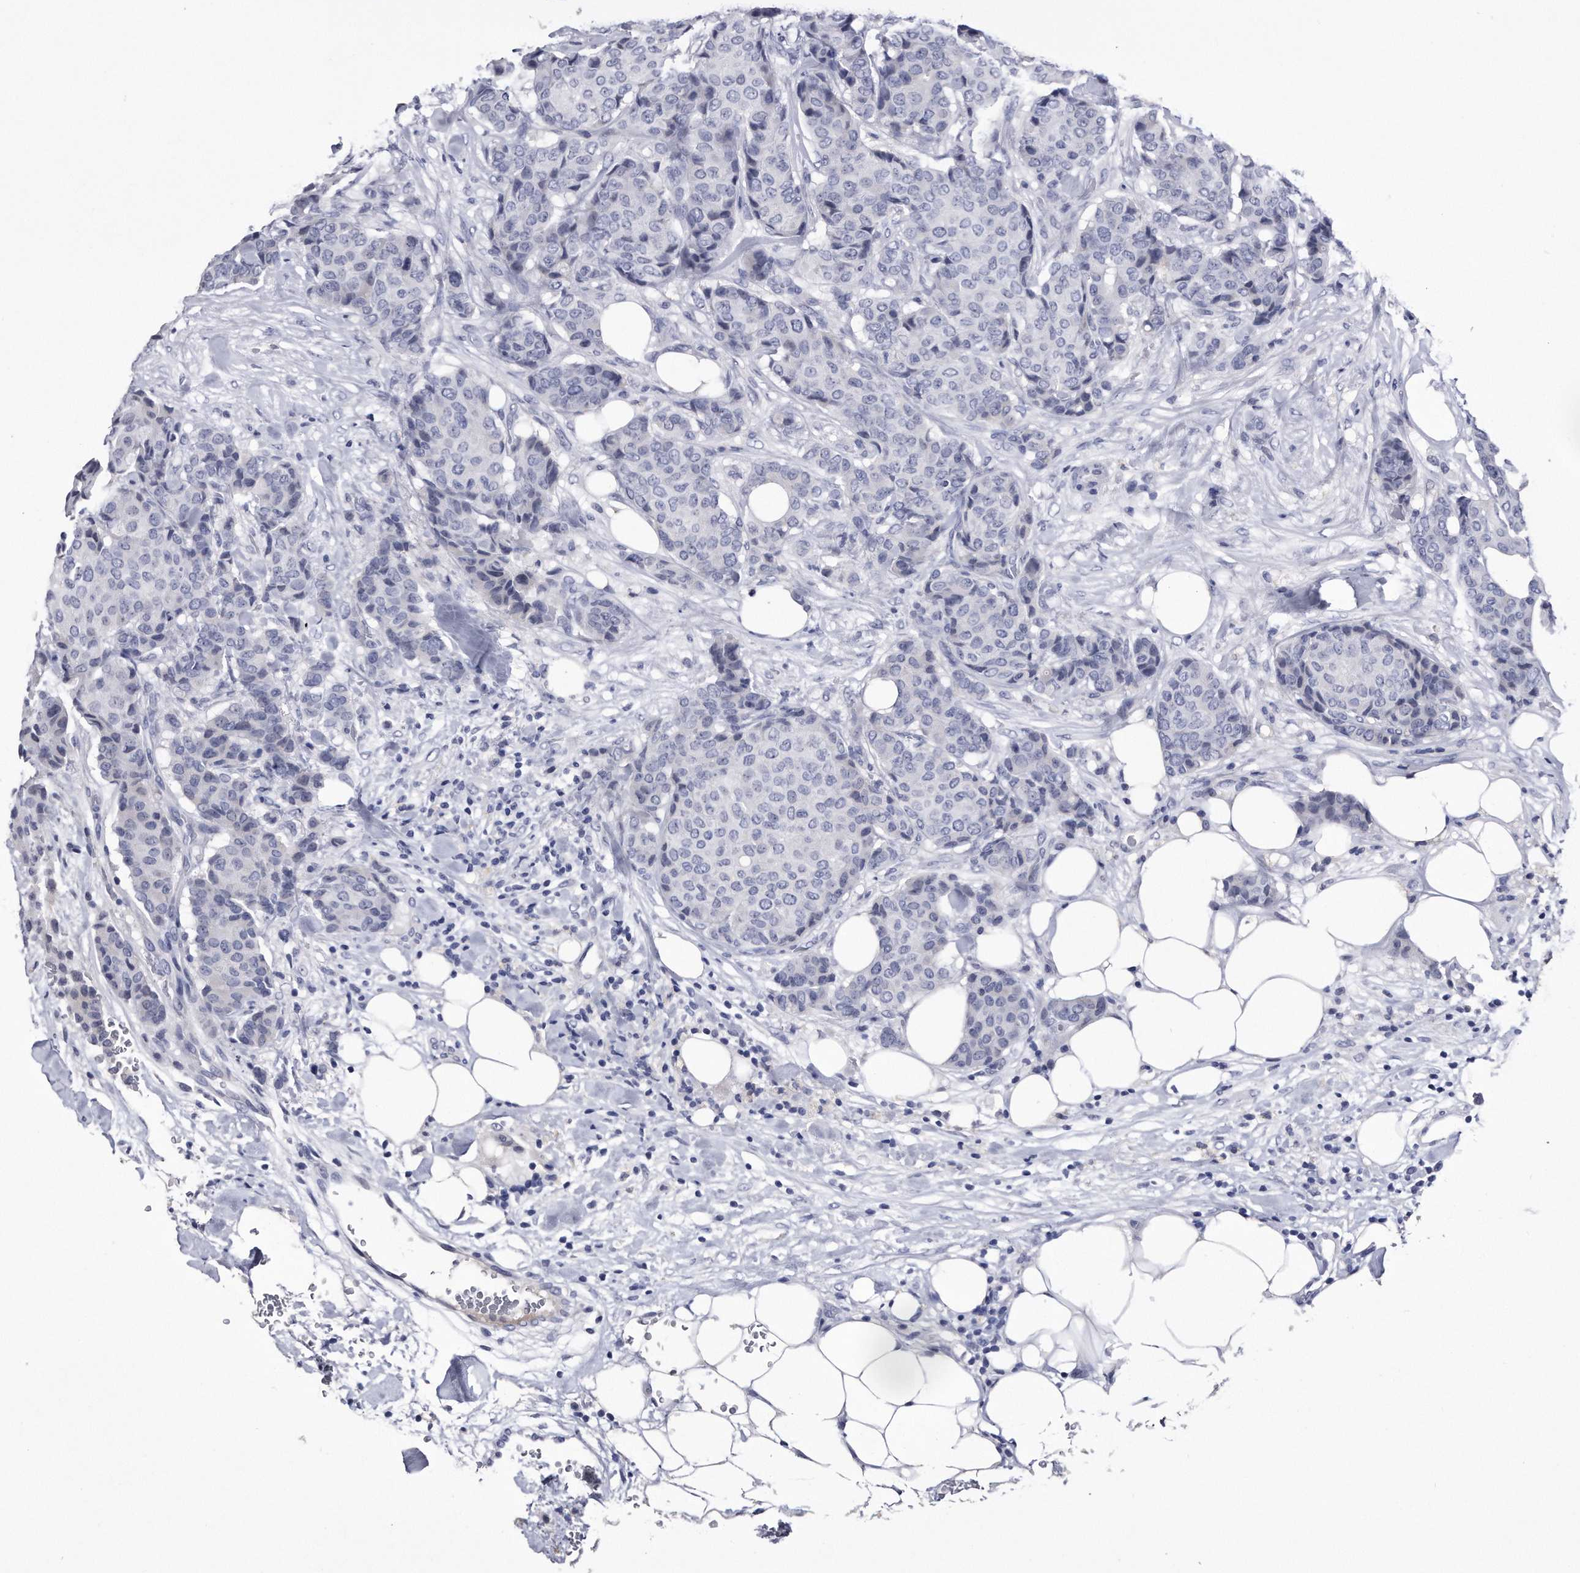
{"staining": {"intensity": "negative", "quantity": "none", "location": "none"}, "tissue": "breast cancer", "cell_type": "Tumor cells", "image_type": "cancer", "snomed": [{"axis": "morphology", "description": "Duct carcinoma"}, {"axis": "topography", "description": "Breast"}], "caption": "Tumor cells are negative for protein expression in human intraductal carcinoma (breast).", "gene": "KCTD8", "patient": {"sex": "female", "age": 75}}